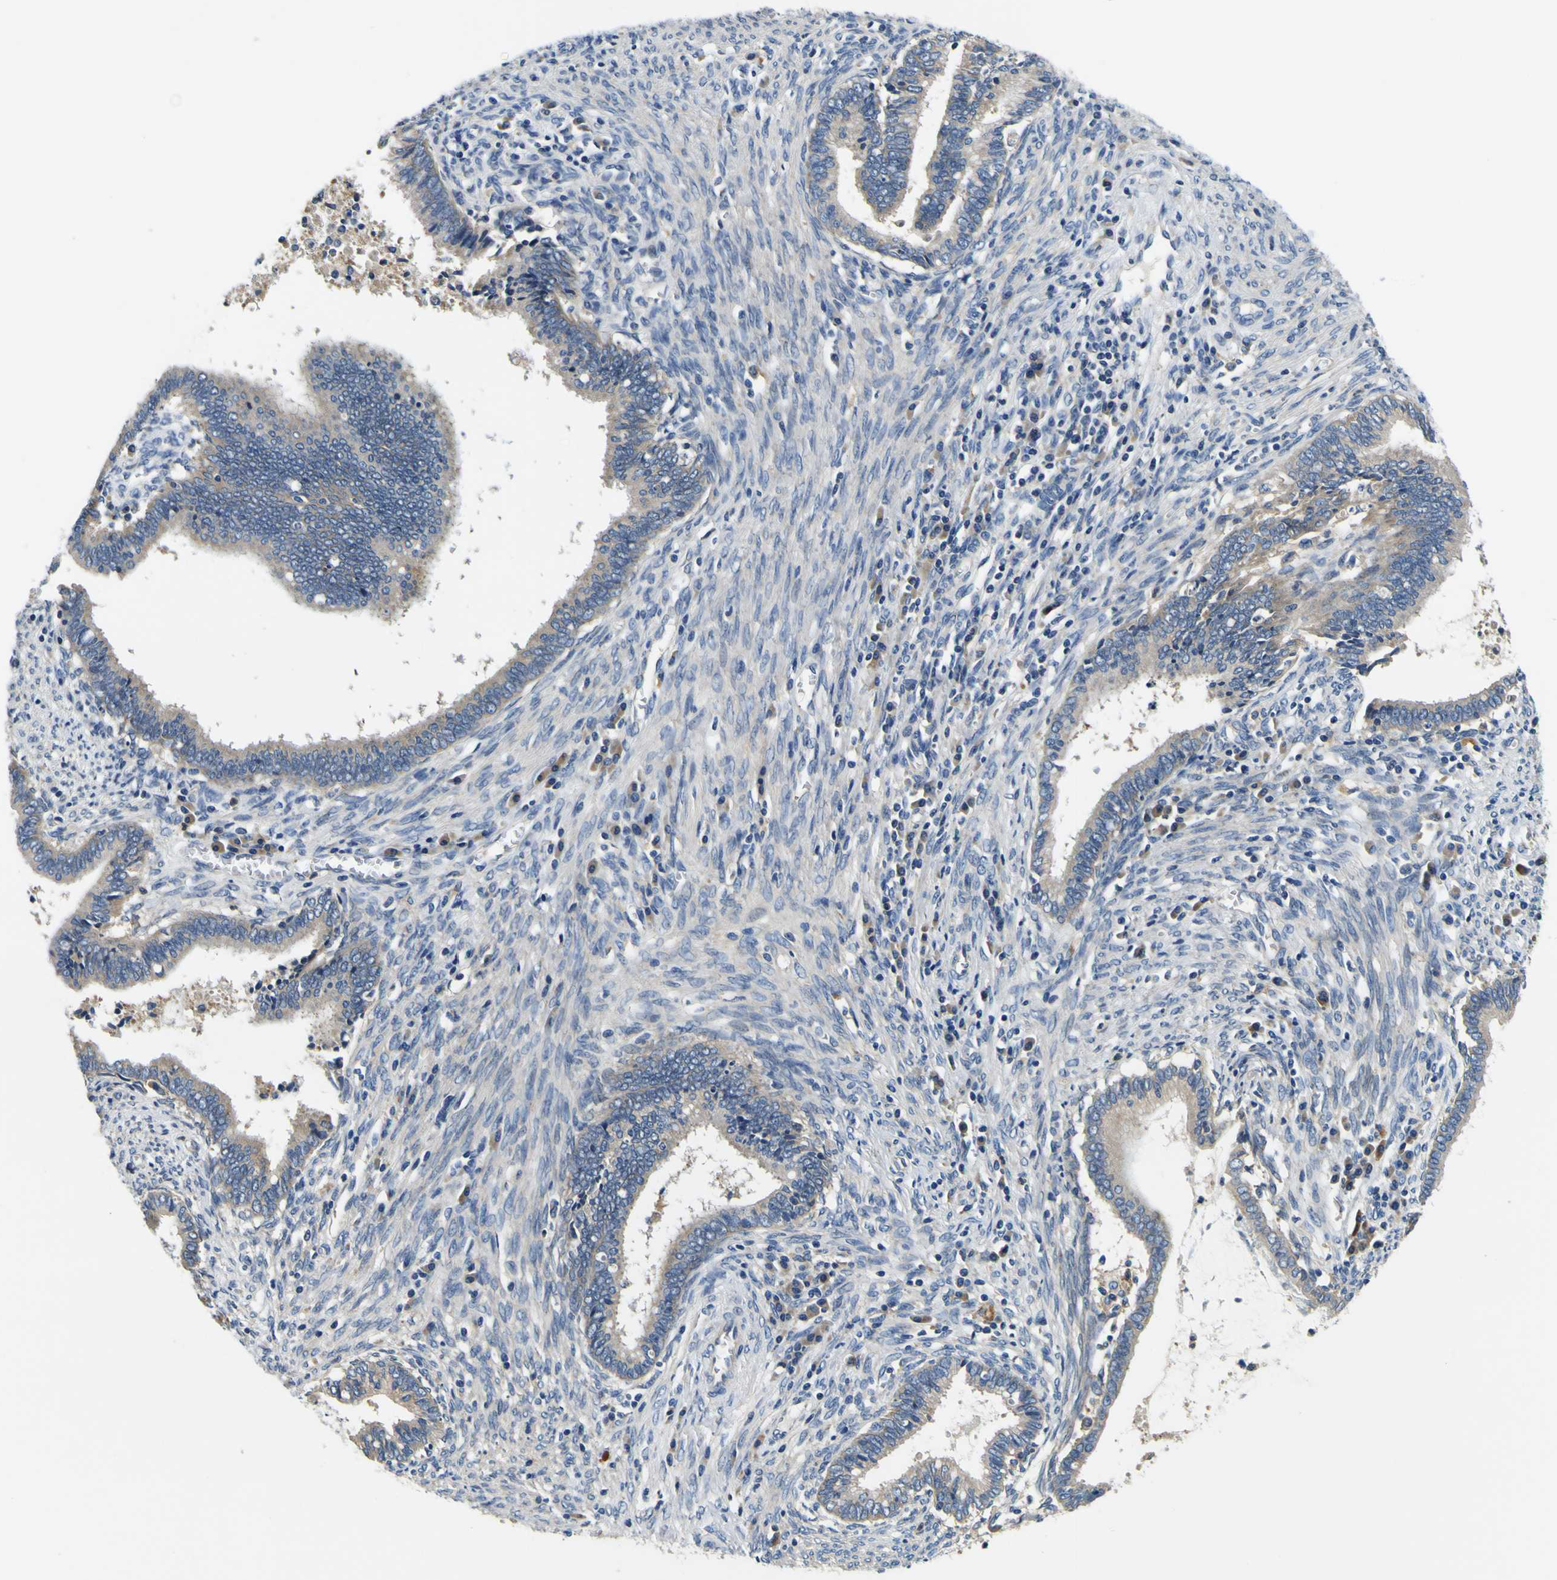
{"staining": {"intensity": "weak", "quantity": "25%-75%", "location": "cytoplasmic/membranous"}, "tissue": "cervical cancer", "cell_type": "Tumor cells", "image_type": "cancer", "snomed": [{"axis": "morphology", "description": "Adenocarcinoma, NOS"}, {"axis": "topography", "description": "Cervix"}], "caption": "IHC (DAB (3,3'-diaminobenzidine)) staining of cervical adenocarcinoma demonstrates weak cytoplasmic/membranous protein staining in approximately 25%-75% of tumor cells.", "gene": "CLSTN1", "patient": {"sex": "female", "age": 44}}